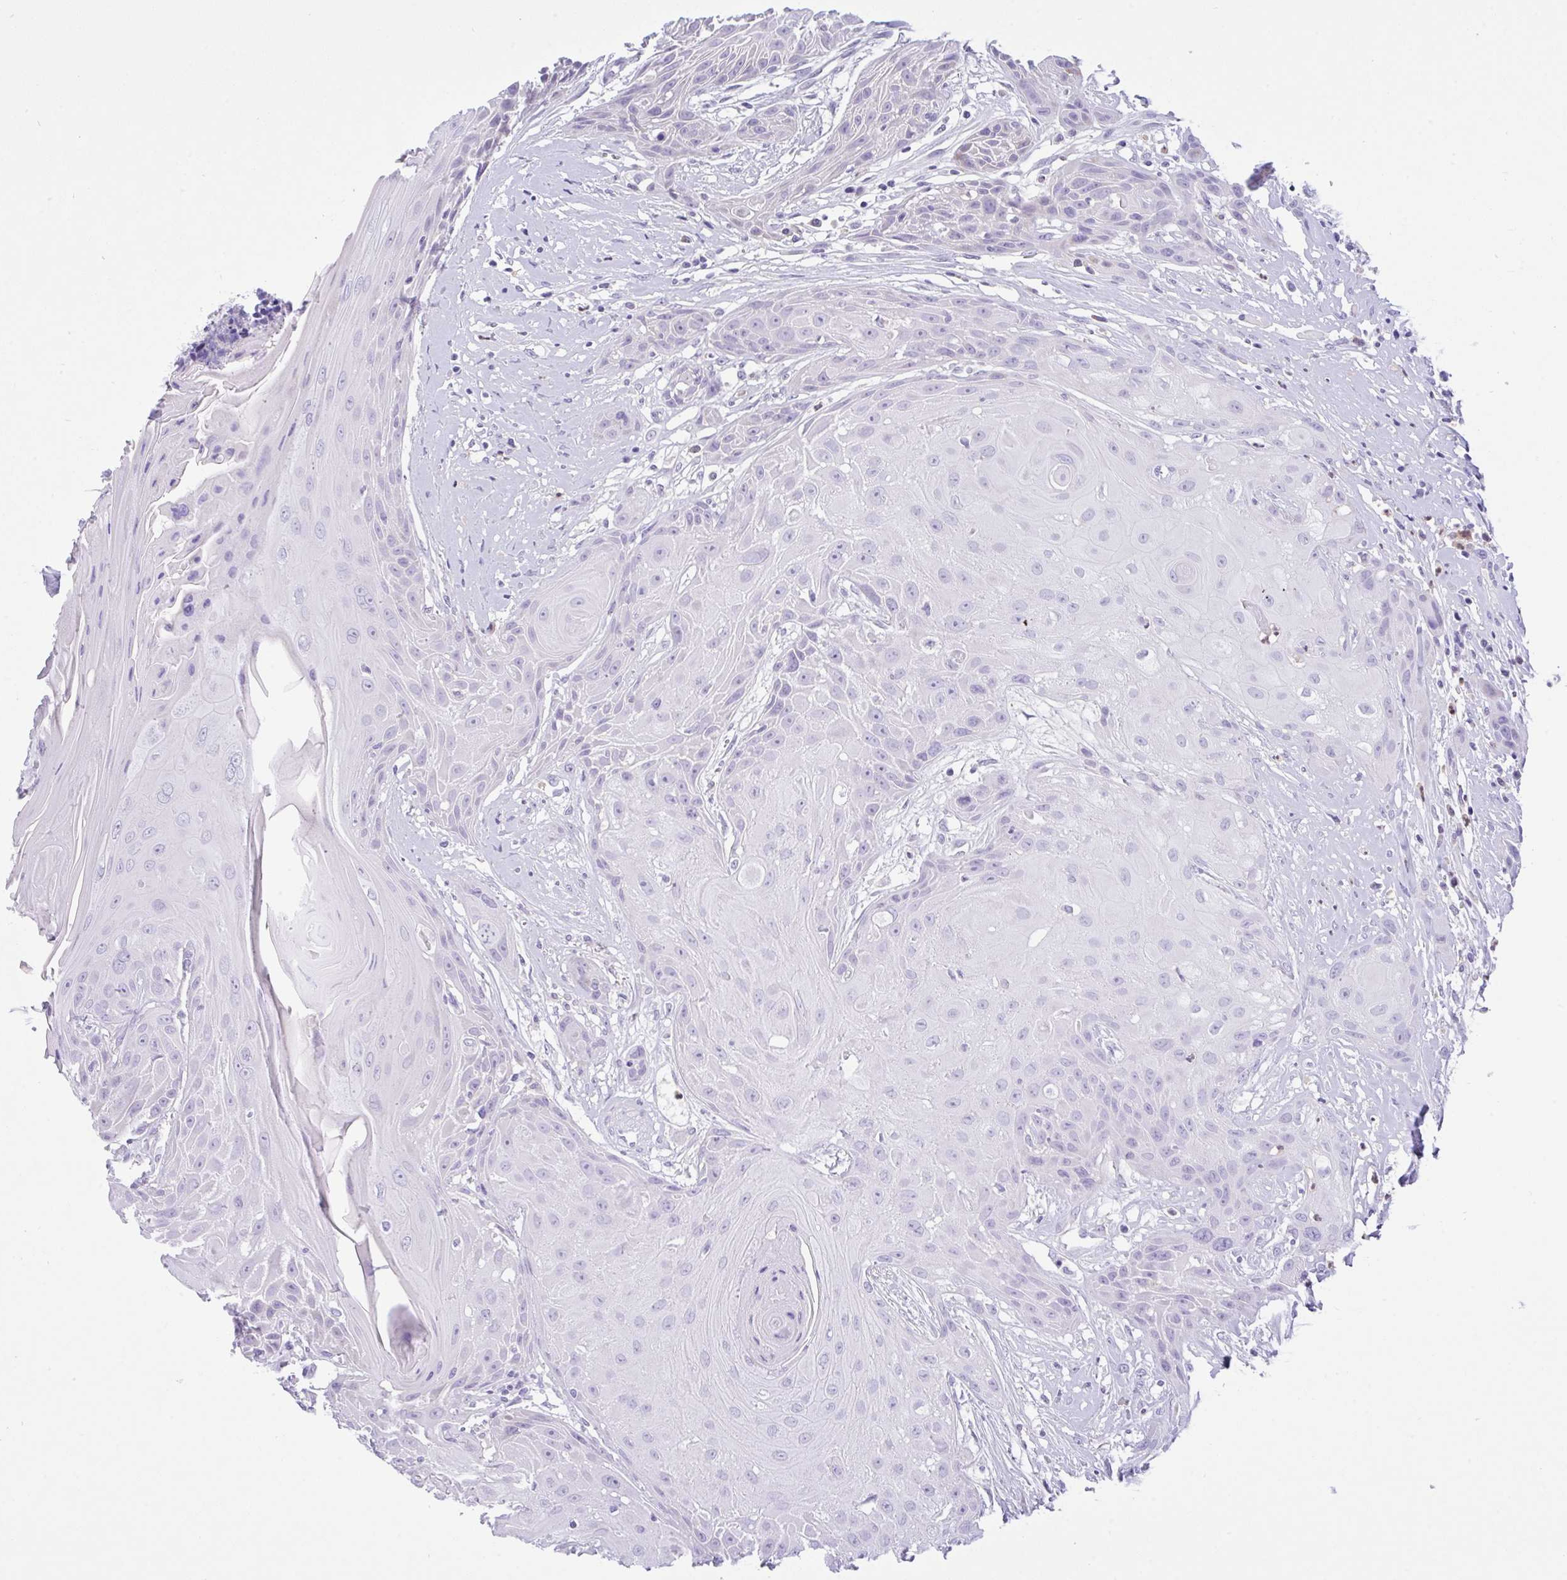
{"staining": {"intensity": "negative", "quantity": "none", "location": "none"}, "tissue": "head and neck cancer", "cell_type": "Tumor cells", "image_type": "cancer", "snomed": [{"axis": "morphology", "description": "Squamous cell carcinoma, NOS"}, {"axis": "topography", "description": "Head-Neck"}], "caption": "Immunohistochemistry (IHC) photomicrograph of neoplastic tissue: head and neck cancer (squamous cell carcinoma) stained with DAB displays no significant protein staining in tumor cells.", "gene": "NCF1", "patient": {"sex": "female", "age": 73}}